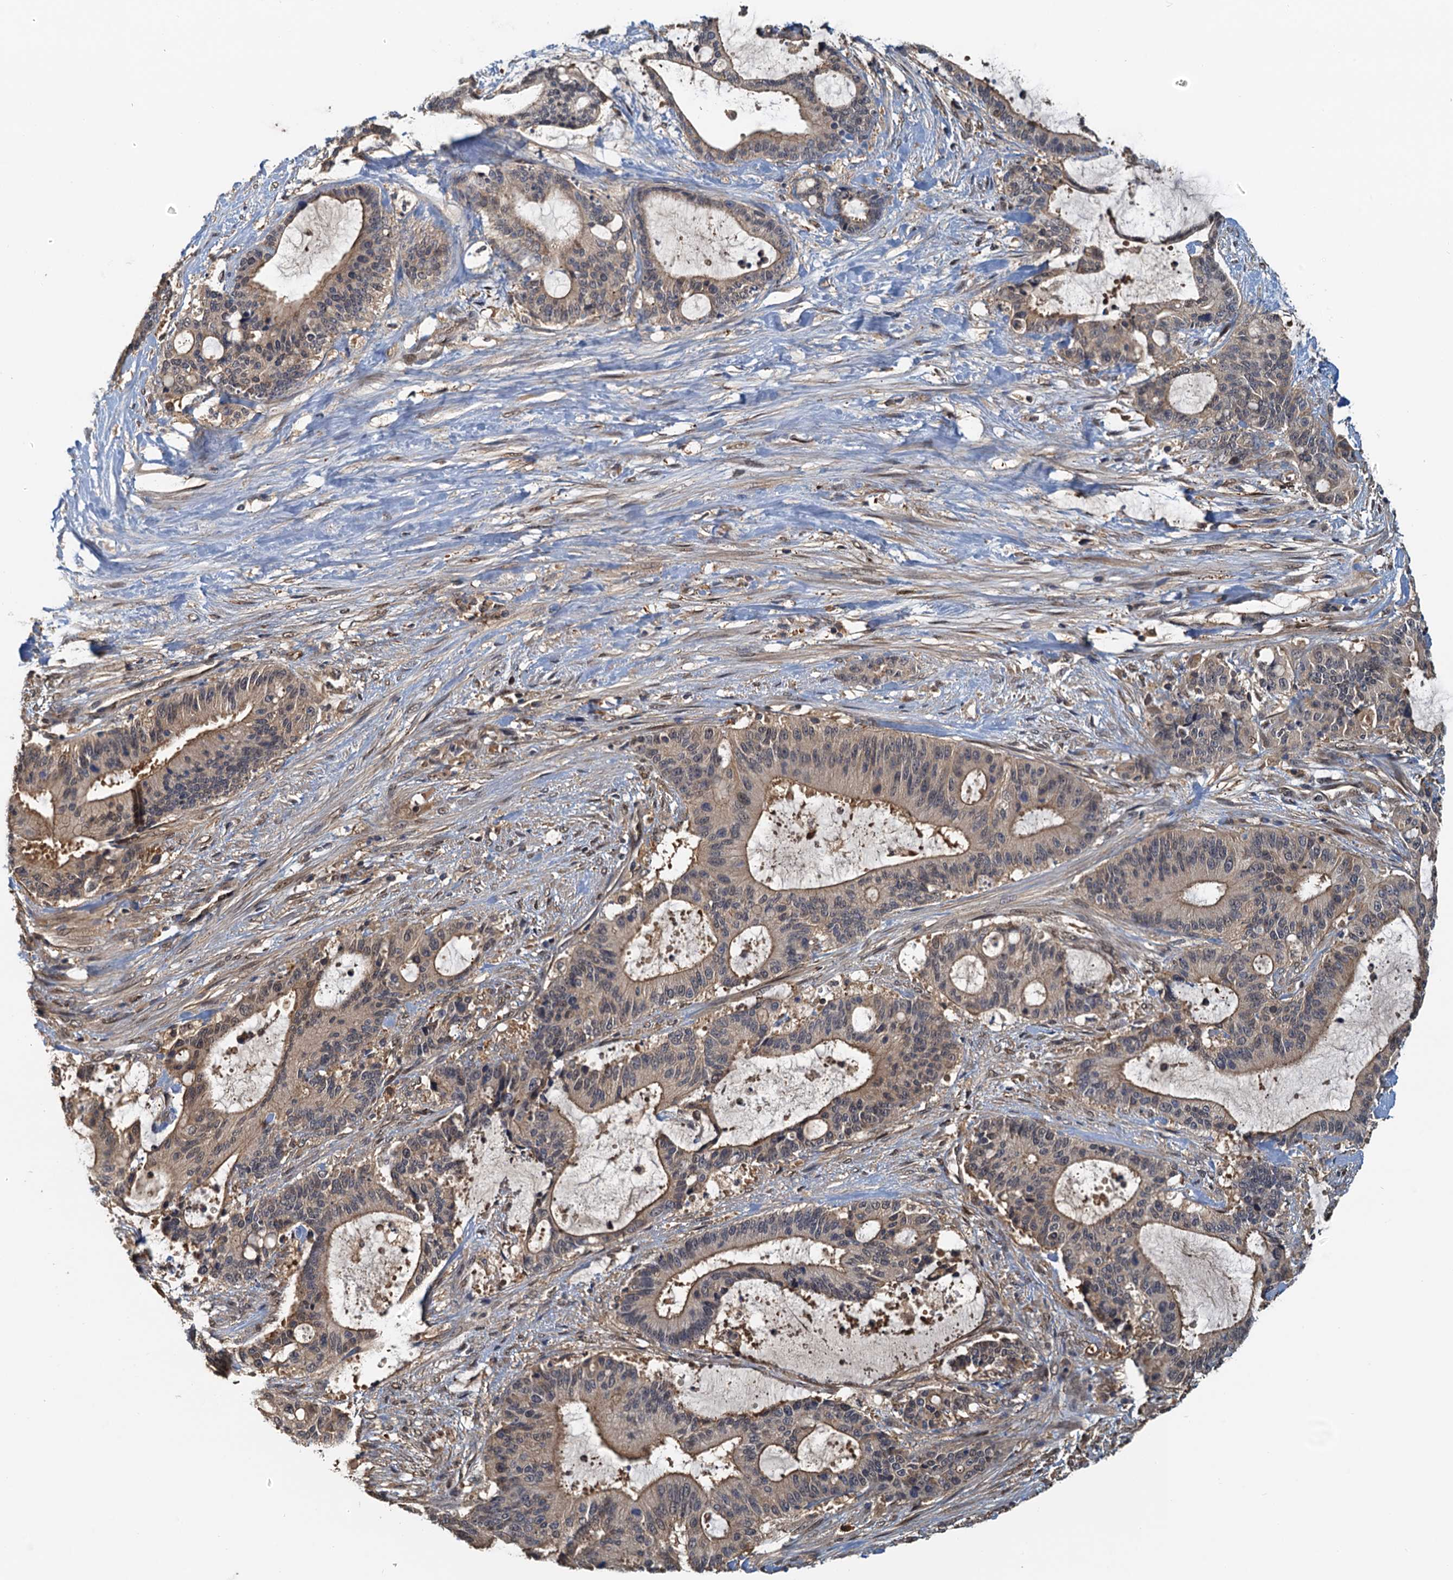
{"staining": {"intensity": "weak", "quantity": "25%-75%", "location": "cytoplasmic/membranous"}, "tissue": "liver cancer", "cell_type": "Tumor cells", "image_type": "cancer", "snomed": [{"axis": "morphology", "description": "Normal tissue, NOS"}, {"axis": "morphology", "description": "Cholangiocarcinoma"}, {"axis": "topography", "description": "Liver"}, {"axis": "topography", "description": "Peripheral nerve tissue"}], "caption": "Immunohistochemistry staining of cholangiocarcinoma (liver), which reveals low levels of weak cytoplasmic/membranous staining in approximately 25%-75% of tumor cells indicating weak cytoplasmic/membranous protein positivity. The staining was performed using DAB (3,3'-diaminobenzidine) (brown) for protein detection and nuclei were counterstained in hematoxylin (blue).", "gene": "UBL7", "patient": {"sex": "female", "age": 73}}